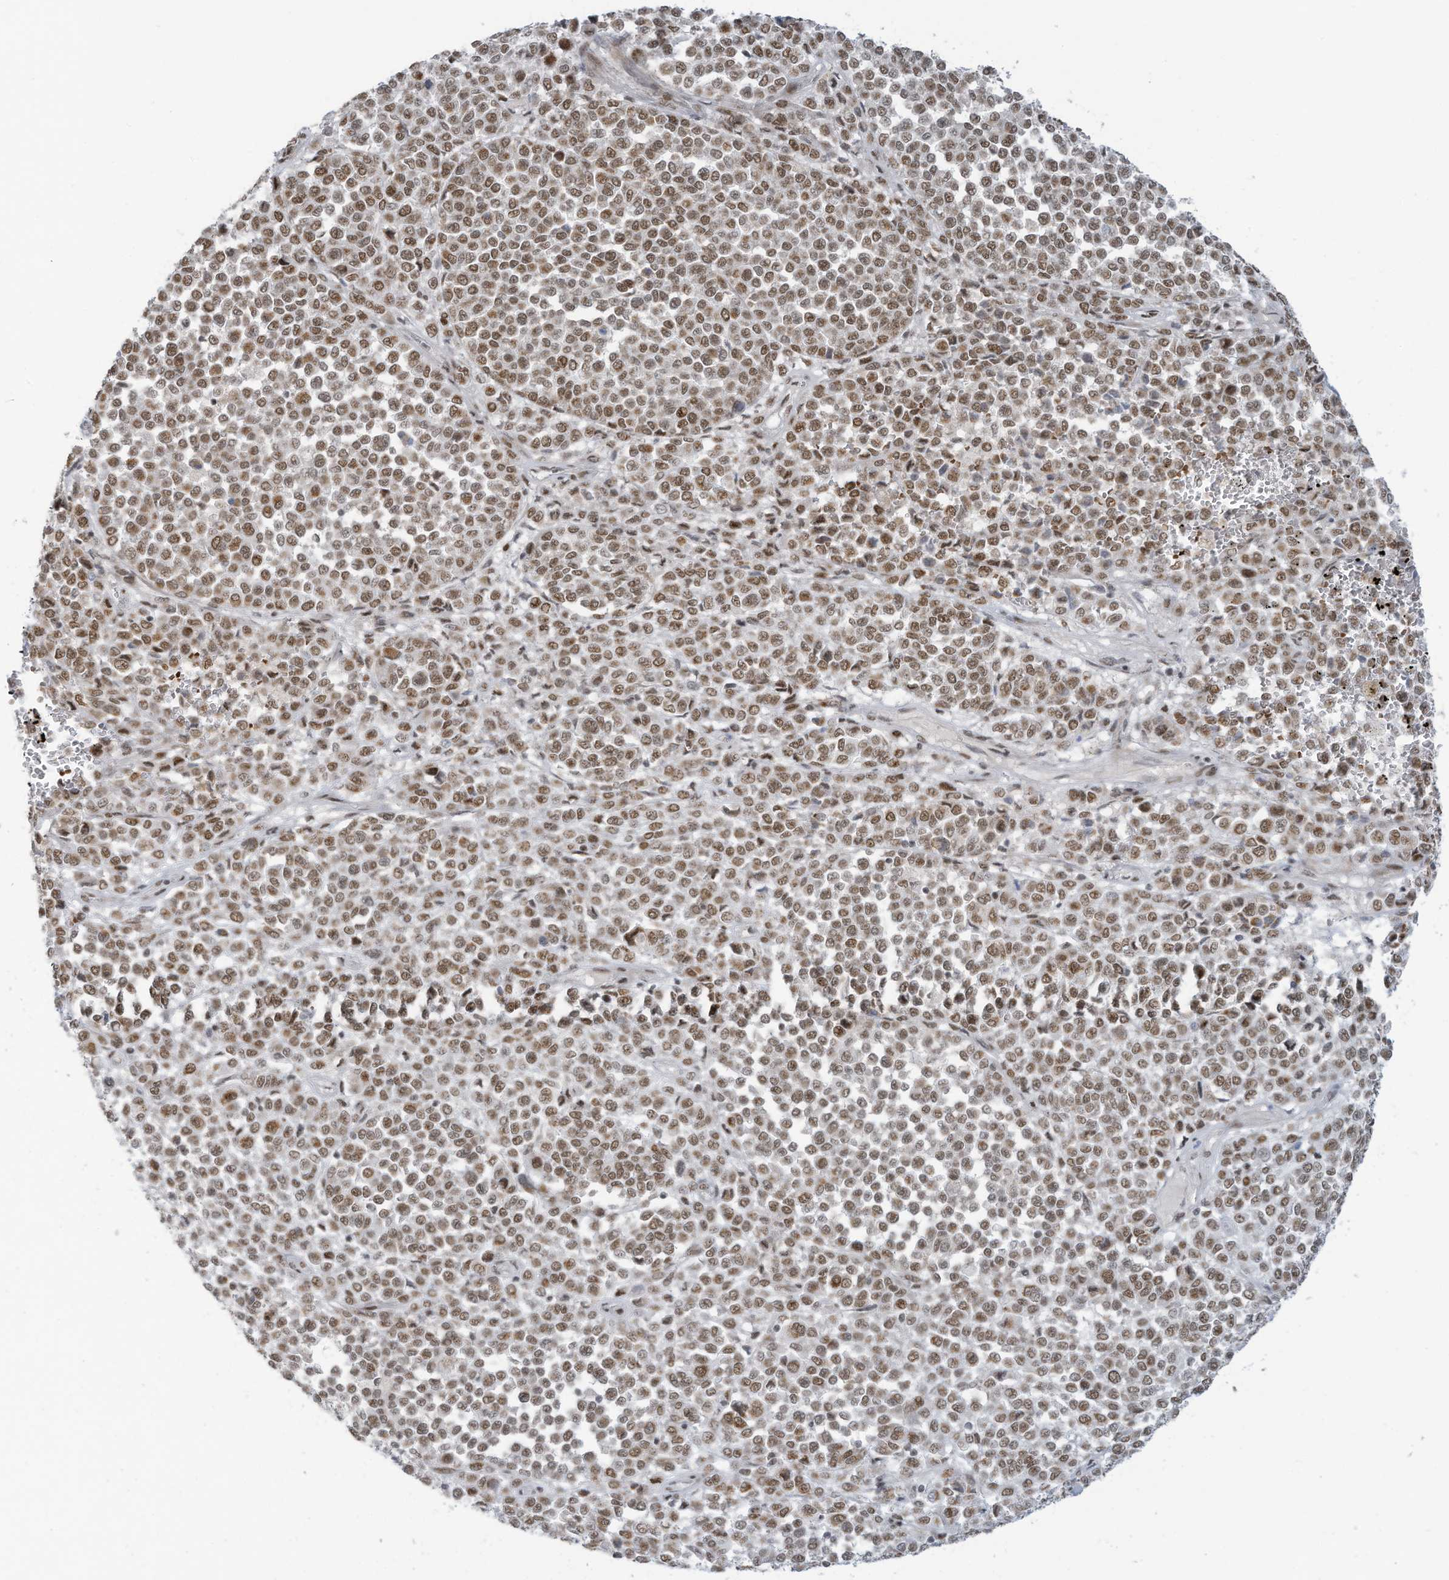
{"staining": {"intensity": "moderate", "quantity": ">75%", "location": "nuclear"}, "tissue": "melanoma", "cell_type": "Tumor cells", "image_type": "cancer", "snomed": [{"axis": "morphology", "description": "Malignant melanoma, Metastatic site"}, {"axis": "topography", "description": "Pancreas"}], "caption": "Immunohistochemical staining of melanoma shows medium levels of moderate nuclear protein expression in about >75% of tumor cells.", "gene": "ECT2L", "patient": {"sex": "female", "age": 30}}